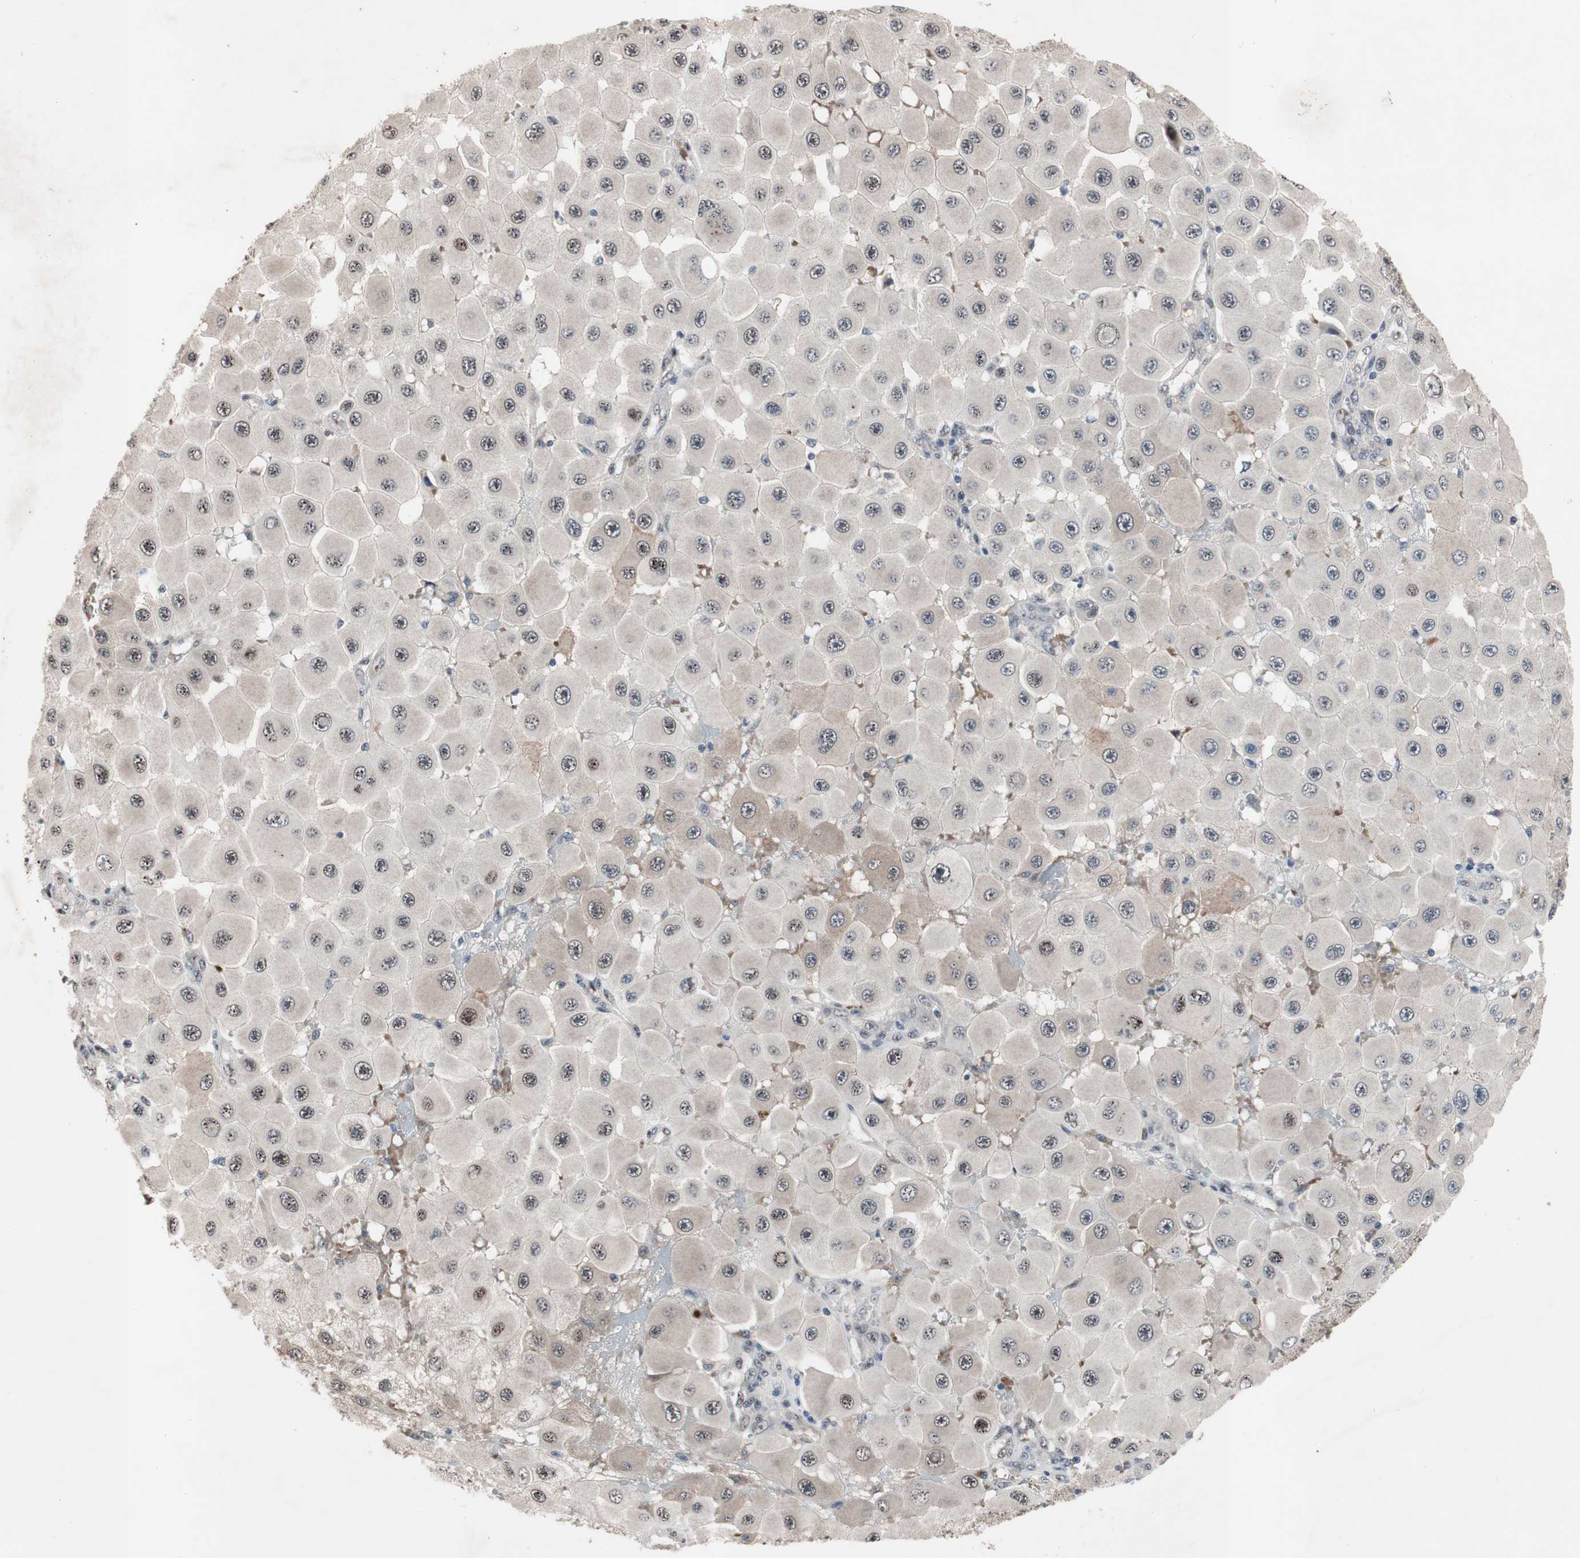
{"staining": {"intensity": "moderate", "quantity": ">75%", "location": "nuclear"}, "tissue": "melanoma", "cell_type": "Tumor cells", "image_type": "cancer", "snomed": [{"axis": "morphology", "description": "Malignant melanoma, NOS"}, {"axis": "topography", "description": "Skin"}], "caption": "The photomicrograph displays staining of malignant melanoma, revealing moderate nuclear protein expression (brown color) within tumor cells.", "gene": "SOX7", "patient": {"sex": "female", "age": 81}}